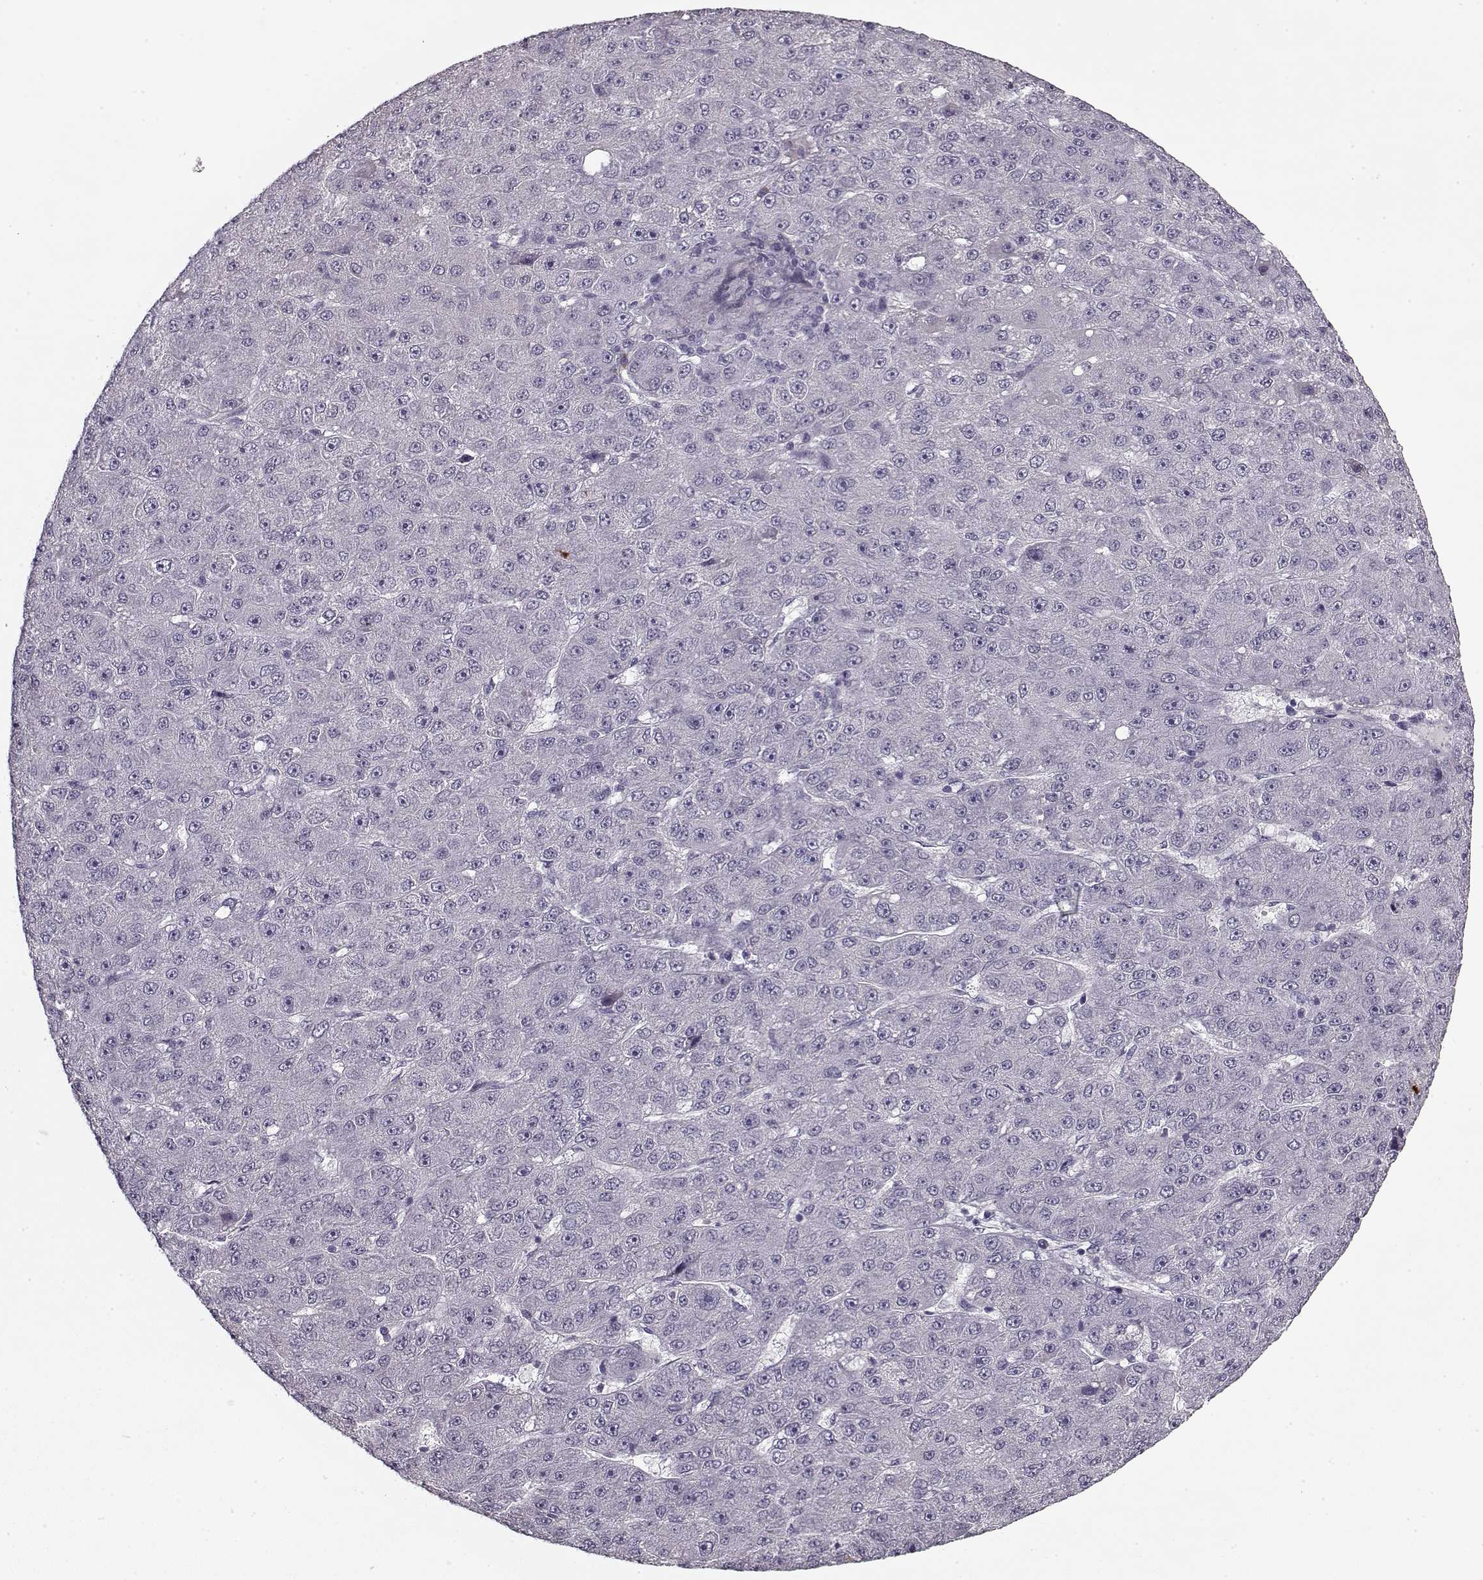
{"staining": {"intensity": "negative", "quantity": "none", "location": "none"}, "tissue": "liver cancer", "cell_type": "Tumor cells", "image_type": "cancer", "snomed": [{"axis": "morphology", "description": "Carcinoma, Hepatocellular, NOS"}, {"axis": "topography", "description": "Liver"}], "caption": "An image of hepatocellular carcinoma (liver) stained for a protein reveals no brown staining in tumor cells.", "gene": "KRT9", "patient": {"sex": "male", "age": 67}}